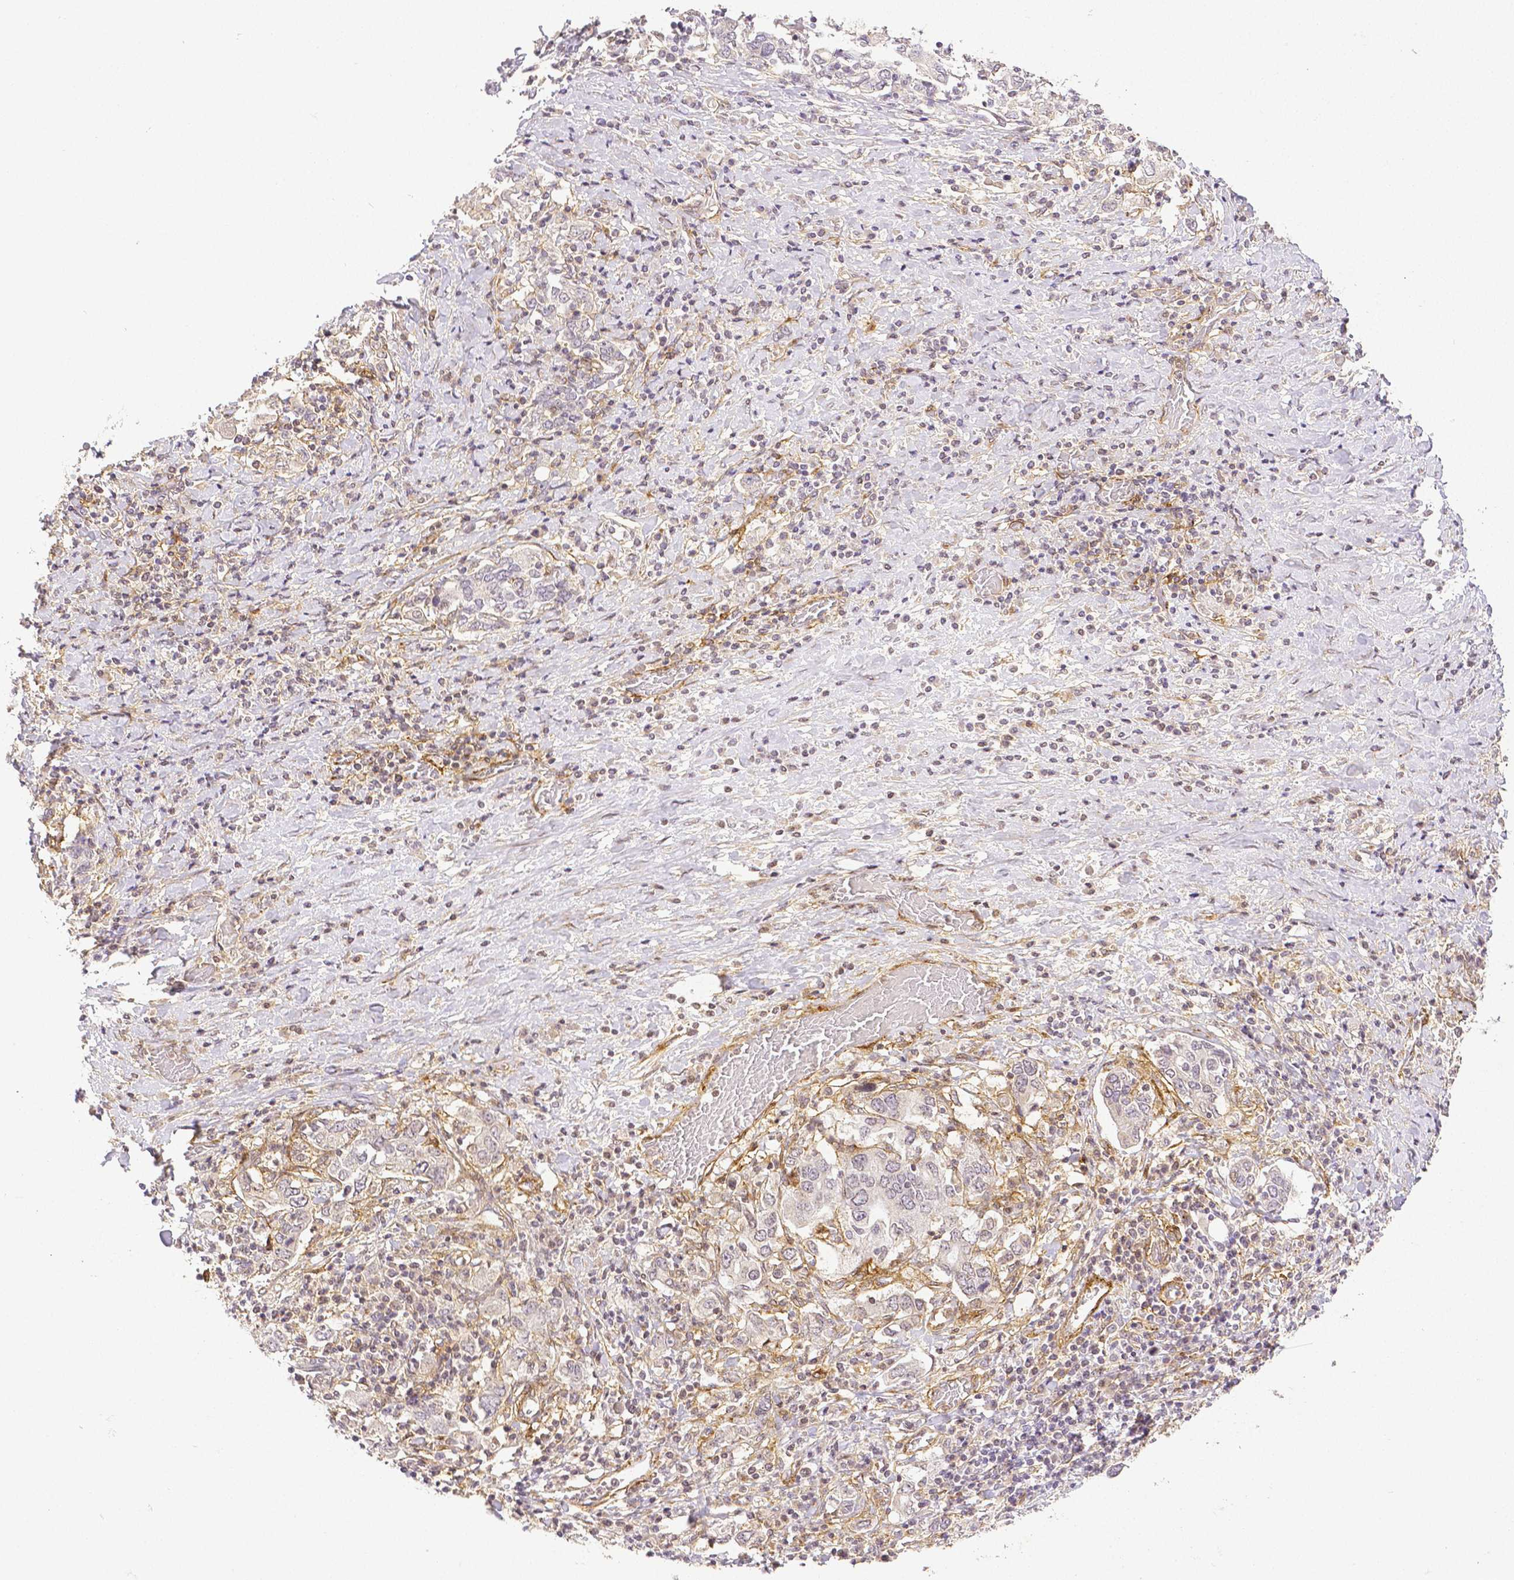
{"staining": {"intensity": "negative", "quantity": "none", "location": "none"}, "tissue": "stomach cancer", "cell_type": "Tumor cells", "image_type": "cancer", "snomed": [{"axis": "morphology", "description": "Adenocarcinoma, NOS"}, {"axis": "topography", "description": "Stomach, upper"}, {"axis": "topography", "description": "Stomach"}], "caption": "Human stomach cancer stained for a protein using immunohistochemistry shows no staining in tumor cells.", "gene": "THY1", "patient": {"sex": "male", "age": 62}}